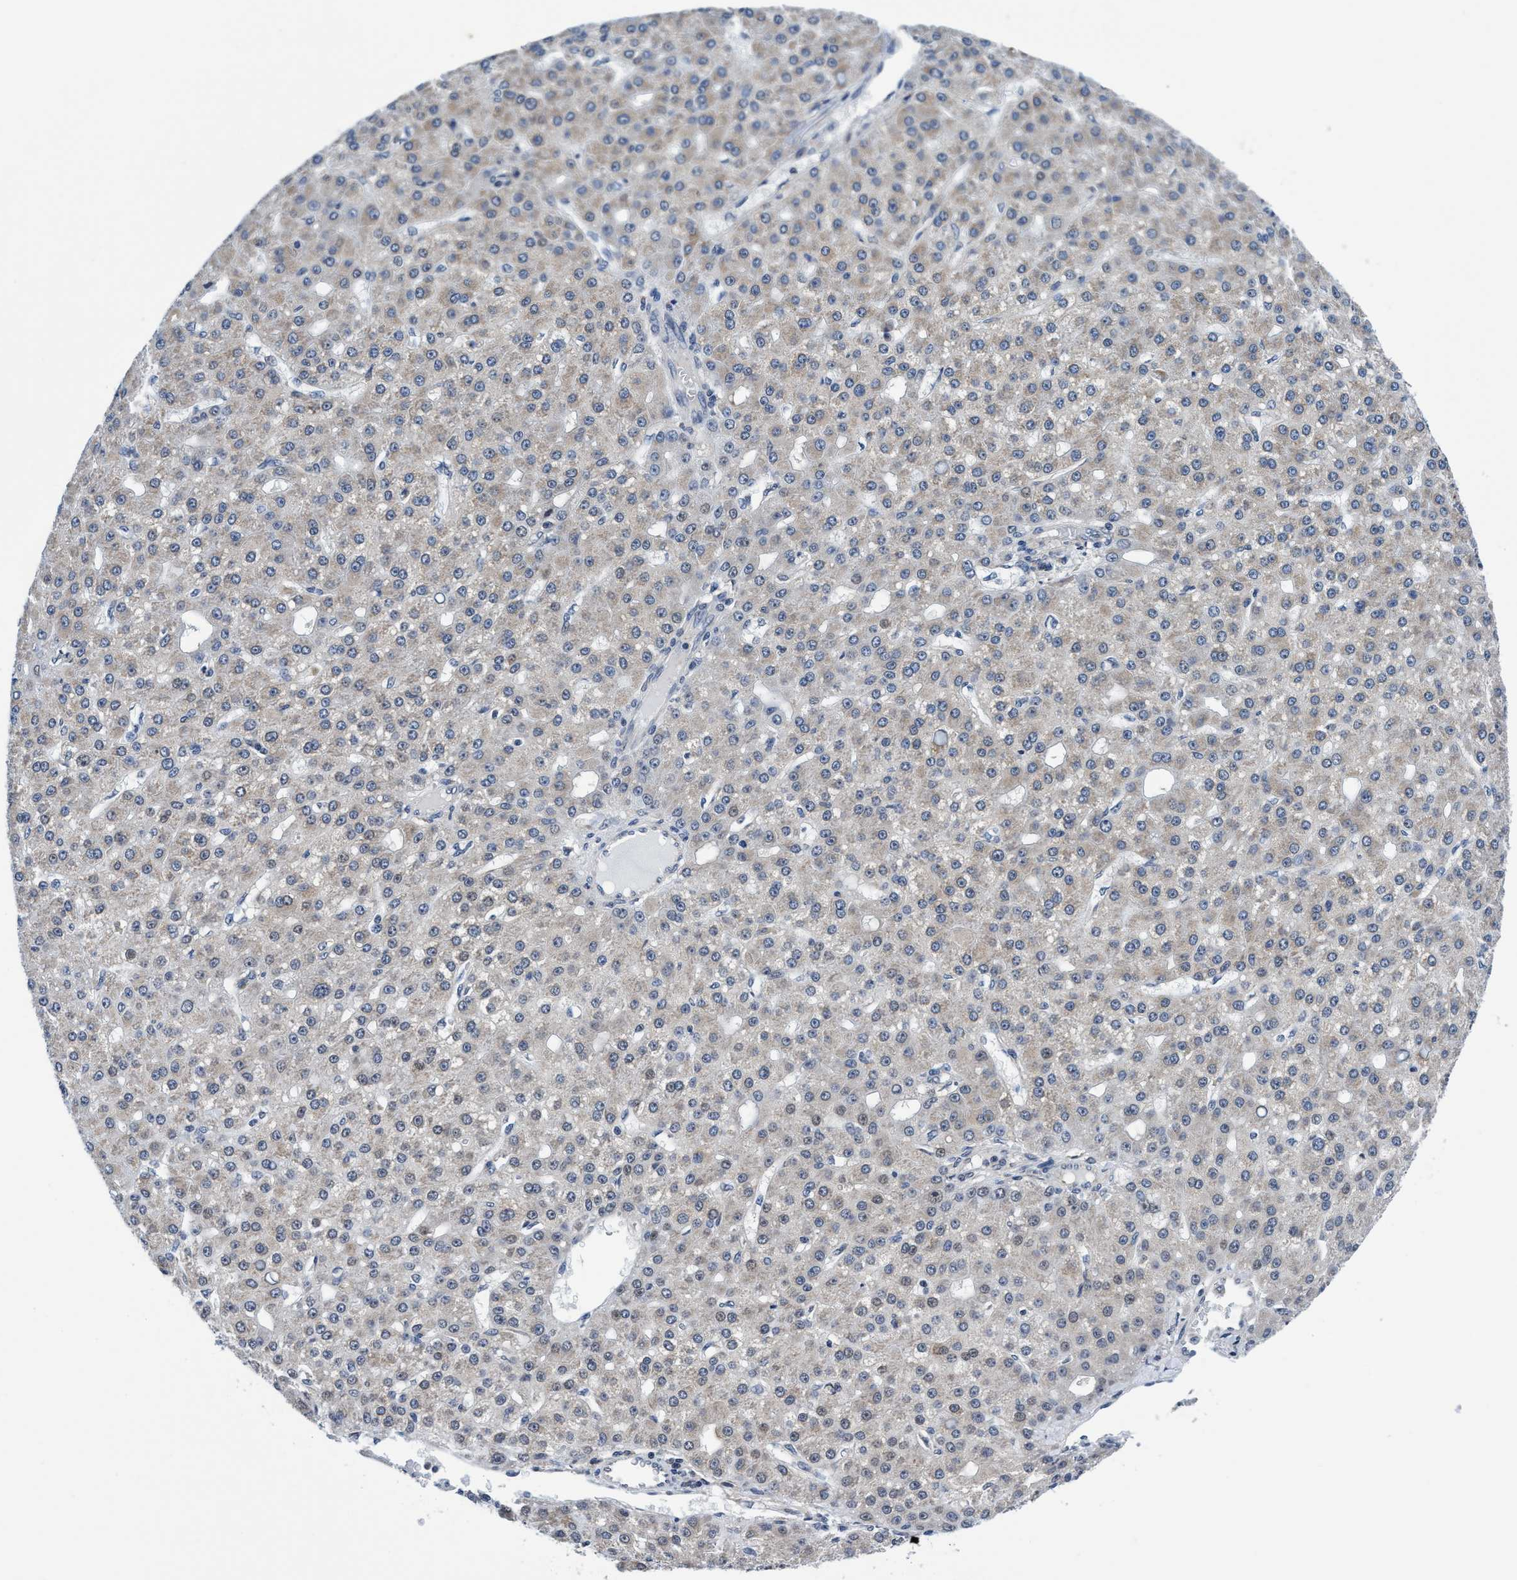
{"staining": {"intensity": "moderate", "quantity": "<25%", "location": "cytoplasmic/membranous"}, "tissue": "liver cancer", "cell_type": "Tumor cells", "image_type": "cancer", "snomed": [{"axis": "morphology", "description": "Carcinoma, Hepatocellular, NOS"}, {"axis": "topography", "description": "Liver"}], "caption": "A brown stain highlights moderate cytoplasmic/membranous positivity of a protein in liver hepatocellular carcinoma tumor cells. (Stains: DAB (3,3'-diaminobenzidine) in brown, nuclei in blue, Microscopy: brightfield microscopy at high magnification).", "gene": "AGAP2", "patient": {"sex": "male", "age": 67}}